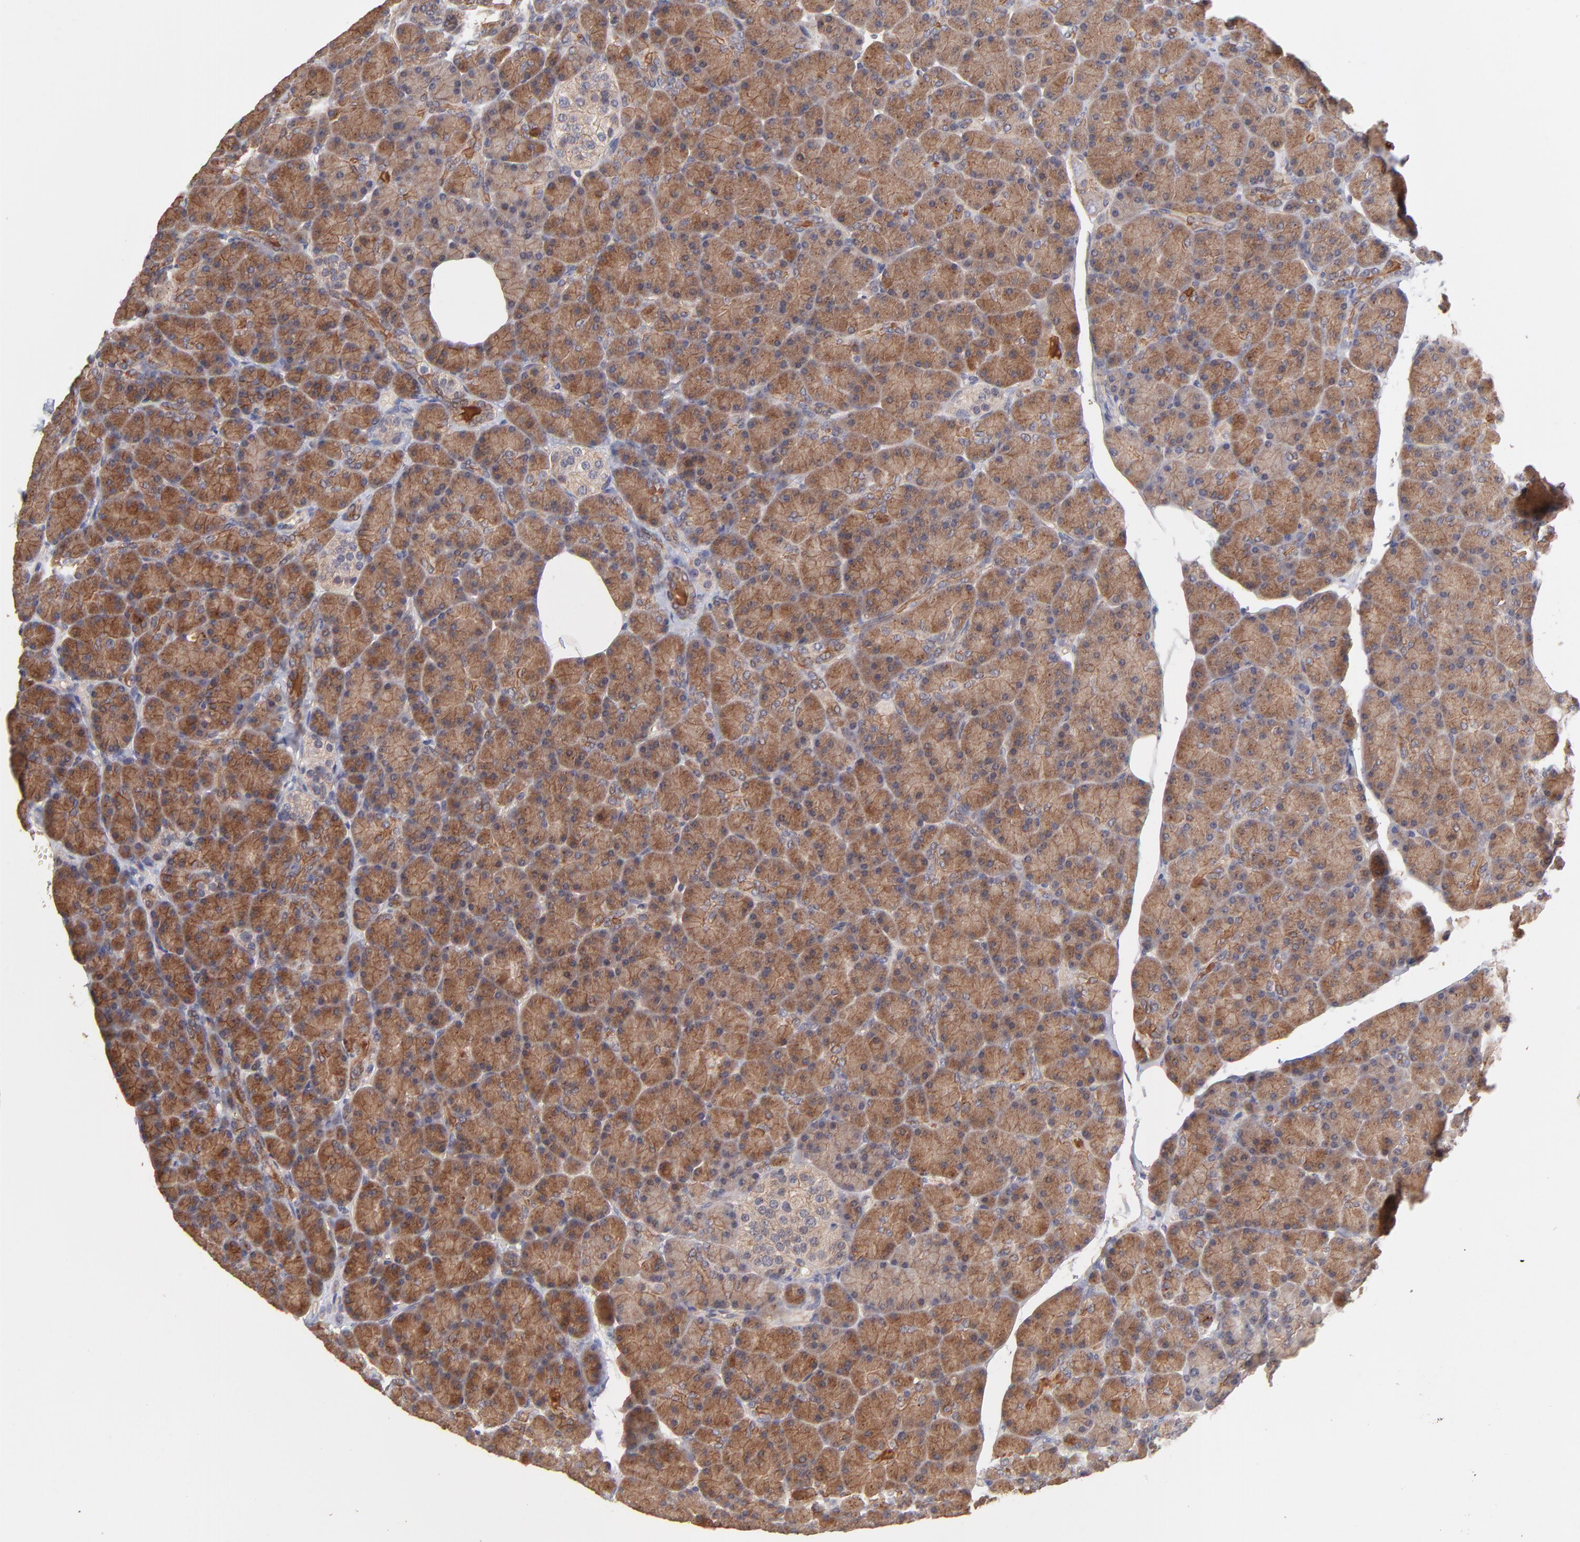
{"staining": {"intensity": "moderate", "quantity": ">75%", "location": "cytoplasmic/membranous"}, "tissue": "pancreas", "cell_type": "Exocrine glandular cells", "image_type": "normal", "snomed": [{"axis": "morphology", "description": "Normal tissue, NOS"}, {"axis": "topography", "description": "Pancreas"}], "caption": "Brown immunohistochemical staining in unremarkable pancreas demonstrates moderate cytoplasmic/membranous staining in approximately >75% of exocrine glandular cells. Nuclei are stained in blue.", "gene": "STAP2", "patient": {"sex": "female", "age": 43}}